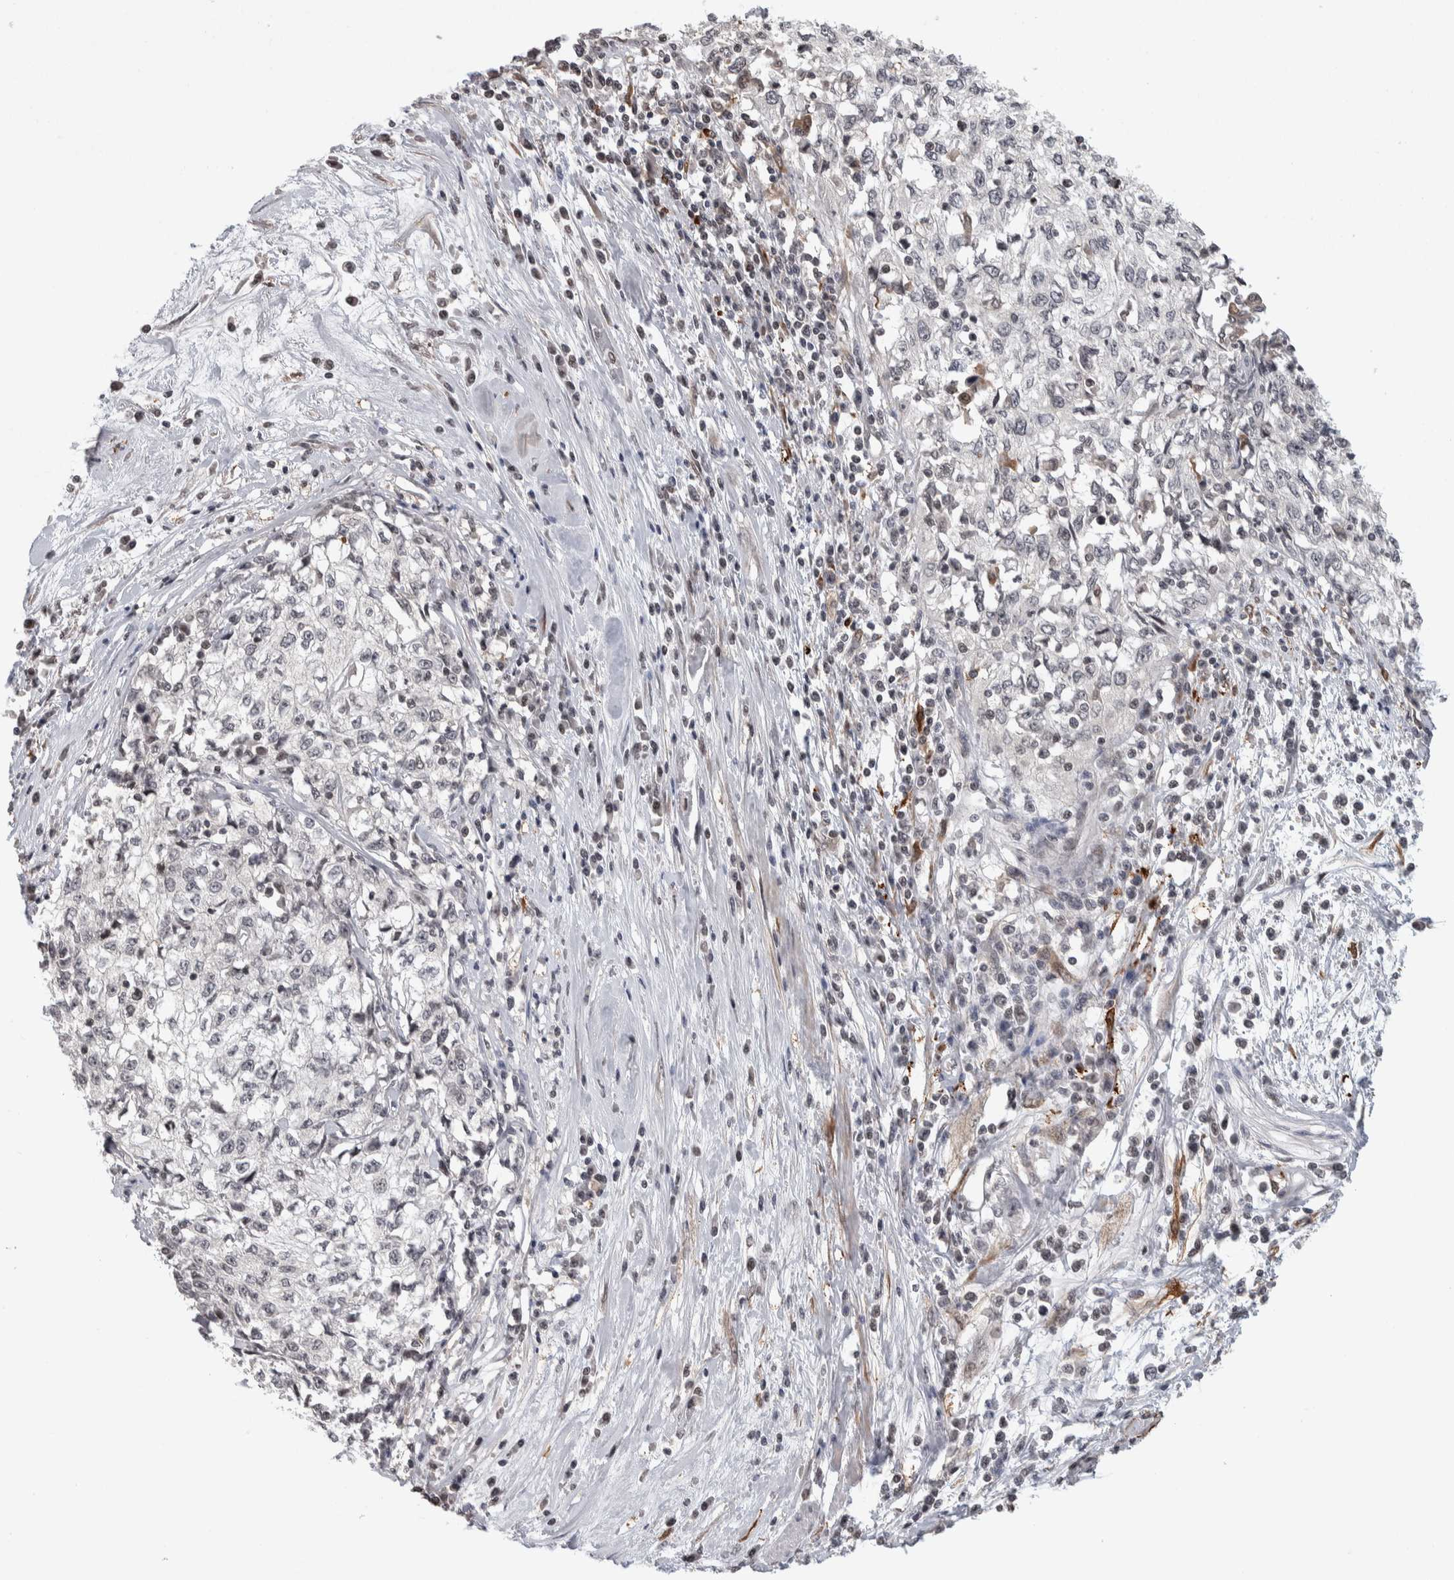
{"staining": {"intensity": "negative", "quantity": "none", "location": "none"}, "tissue": "cervical cancer", "cell_type": "Tumor cells", "image_type": "cancer", "snomed": [{"axis": "morphology", "description": "Squamous cell carcinoma, NOS"}, {"axis": "topography", "description": "Cervix"}], "caption": "The micrograph reveals no staining of tumor cells in cervical cancer.", "gene": "ZSCAN21", "patient": {"sex": "female", "age": 57}}